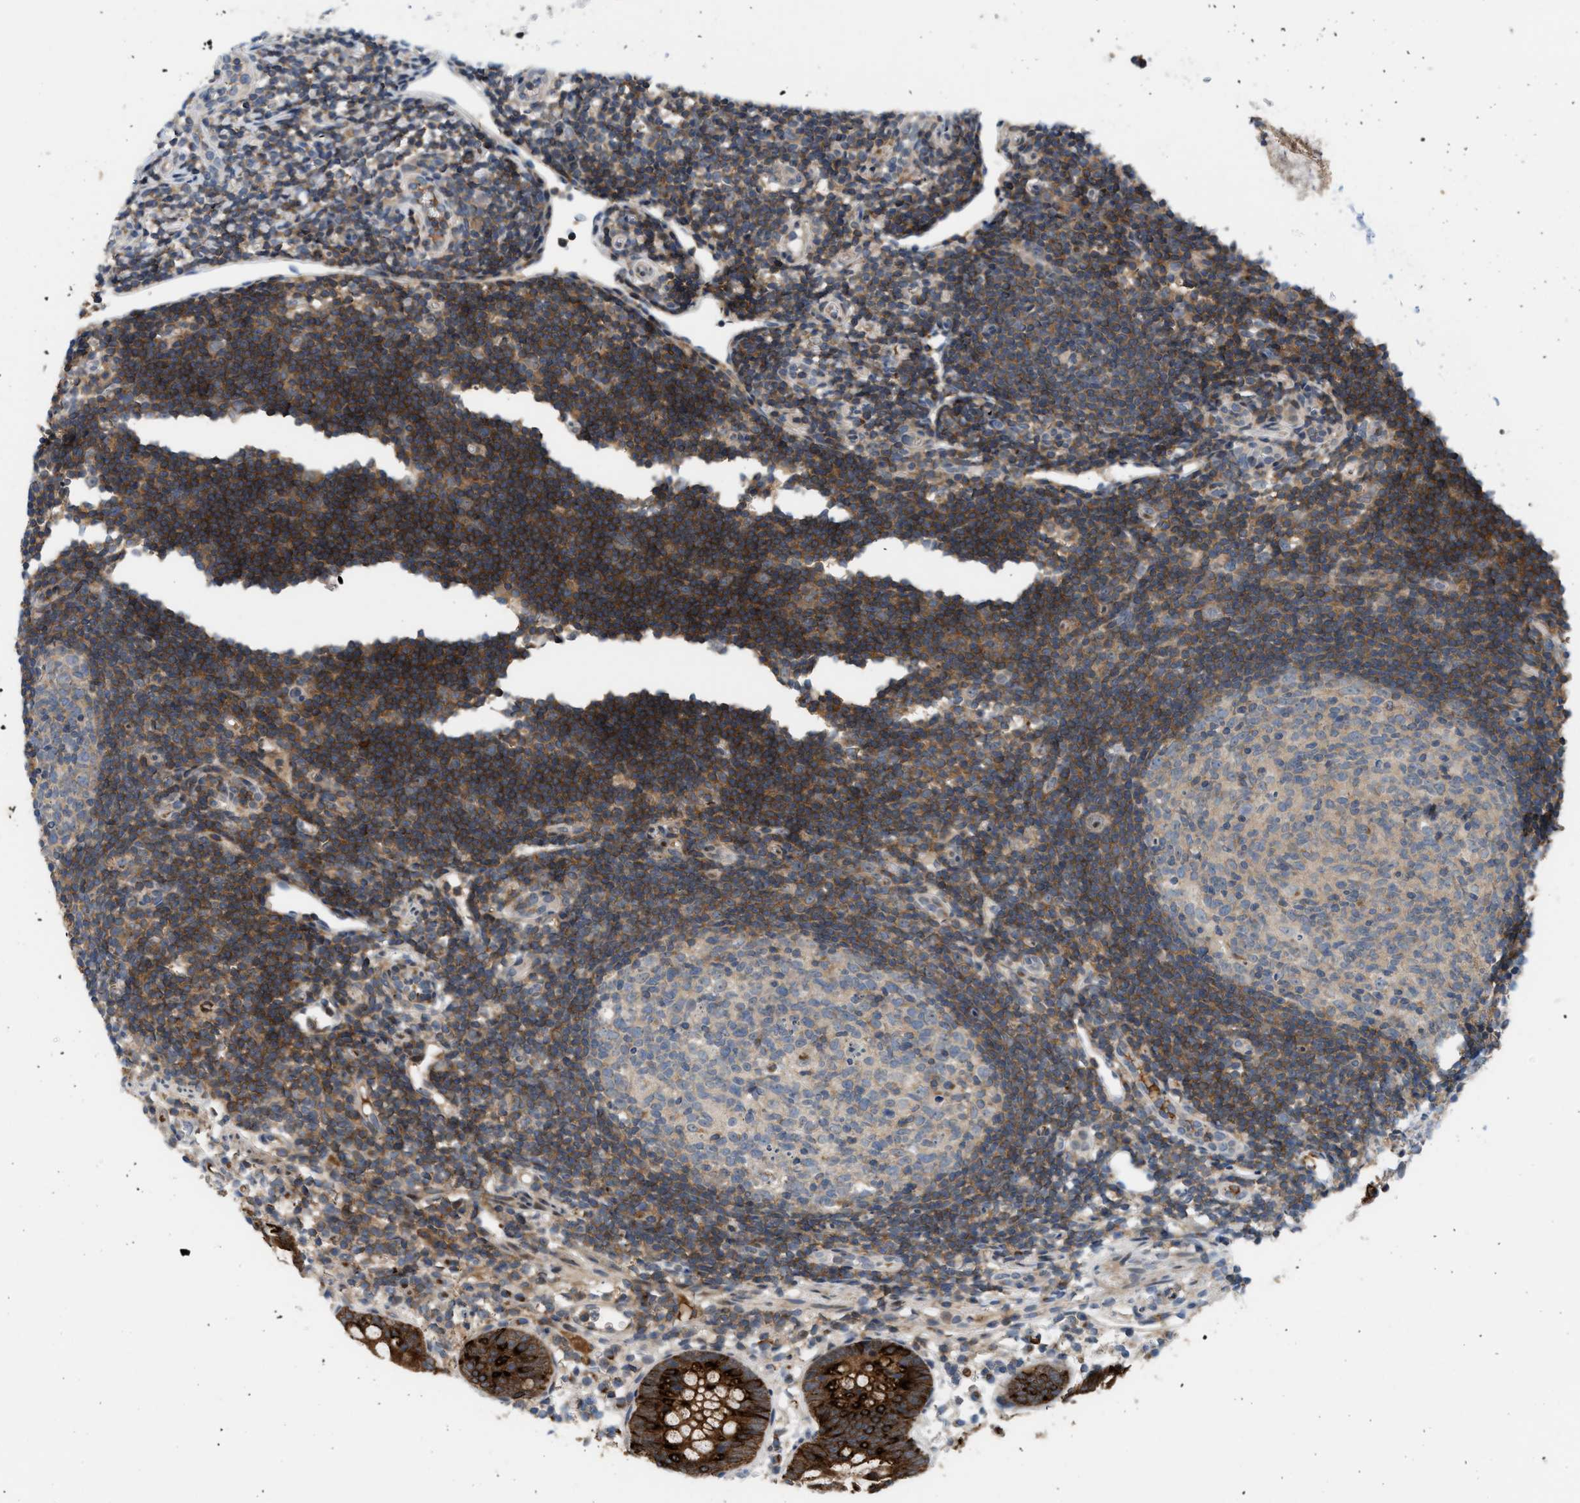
{"staining": {"intensity": "strong", "quantity": ">75%", "location": "cytoplasmic/membranous"}, "tissue": "appendix", "cell_type": "Glandular cells", "image_type": "normal", "snomed": [{"axis": "morphology", "description": "Normal tissue, NOS"}, {"axis": "topography", "description": "Appendix"}], "caption": "The image displays a brown stain indicating the presence of a protein in the cytoplasmic/membranous of glandular cells in appendix.", "gene": "DIPK1A", "patient": {"sex": "female", "age": 20}}